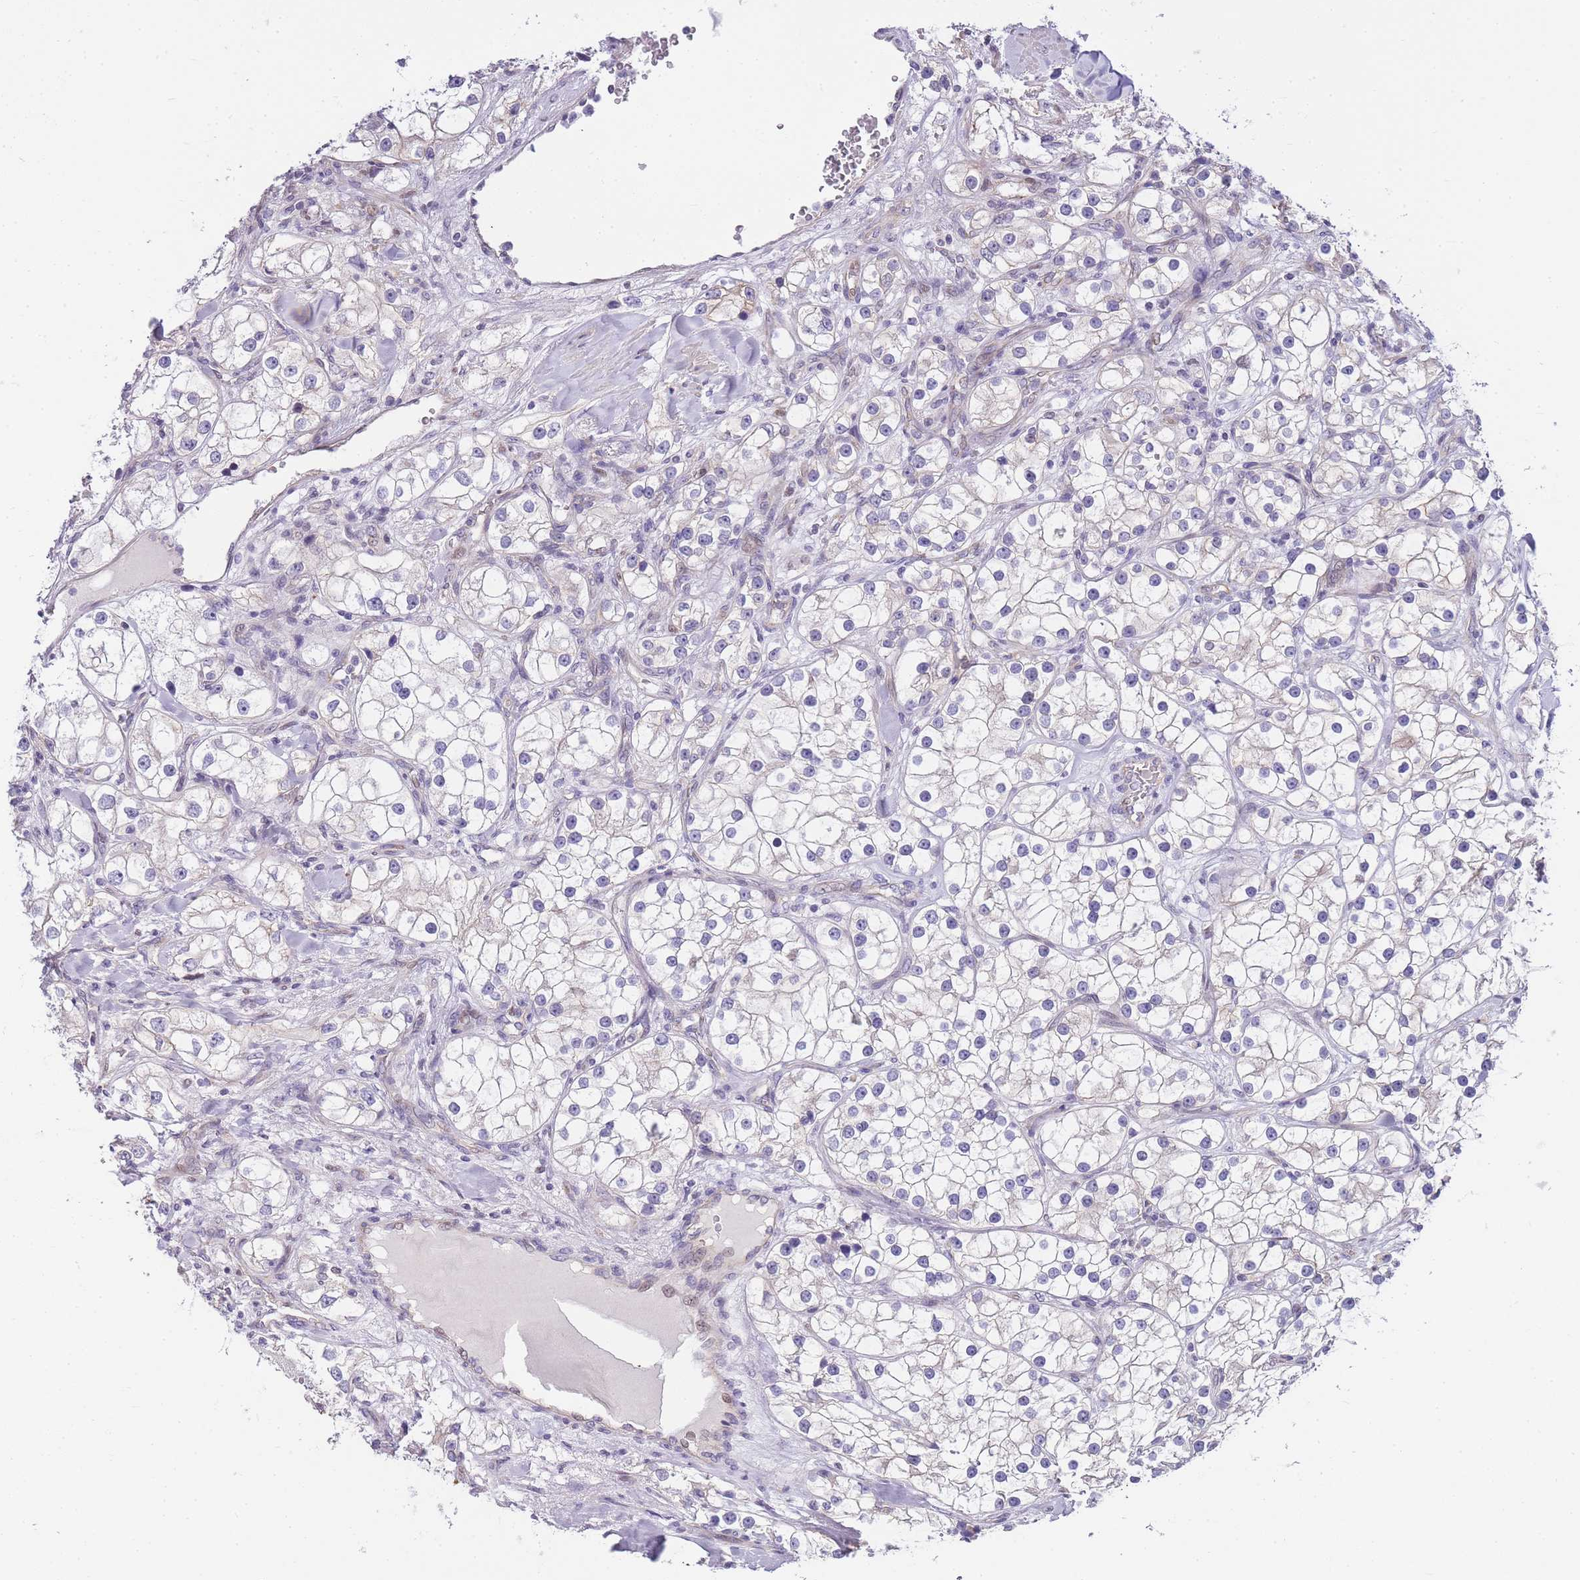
{"staining": {"intensity": "negative", "quantity": "none", "location": "none"}, "tissue": "renal cancer", "cell_type": "Tumor cells", "image_type": "cancer", "snomed": [{"axis": "morphology", "description": "Adenocarcinoma, NOS"}, {"axis": "topography", "description": "Kidney"}], "caption": "A histopathology image of human renal adenocarcinoma is negative for staining in tumor cells. (Immunohistochemistry (ihc), brightfield microscopy, high magnification).", "gene": "CLBA1", "patient": {"sex": "male", "age": 77}}